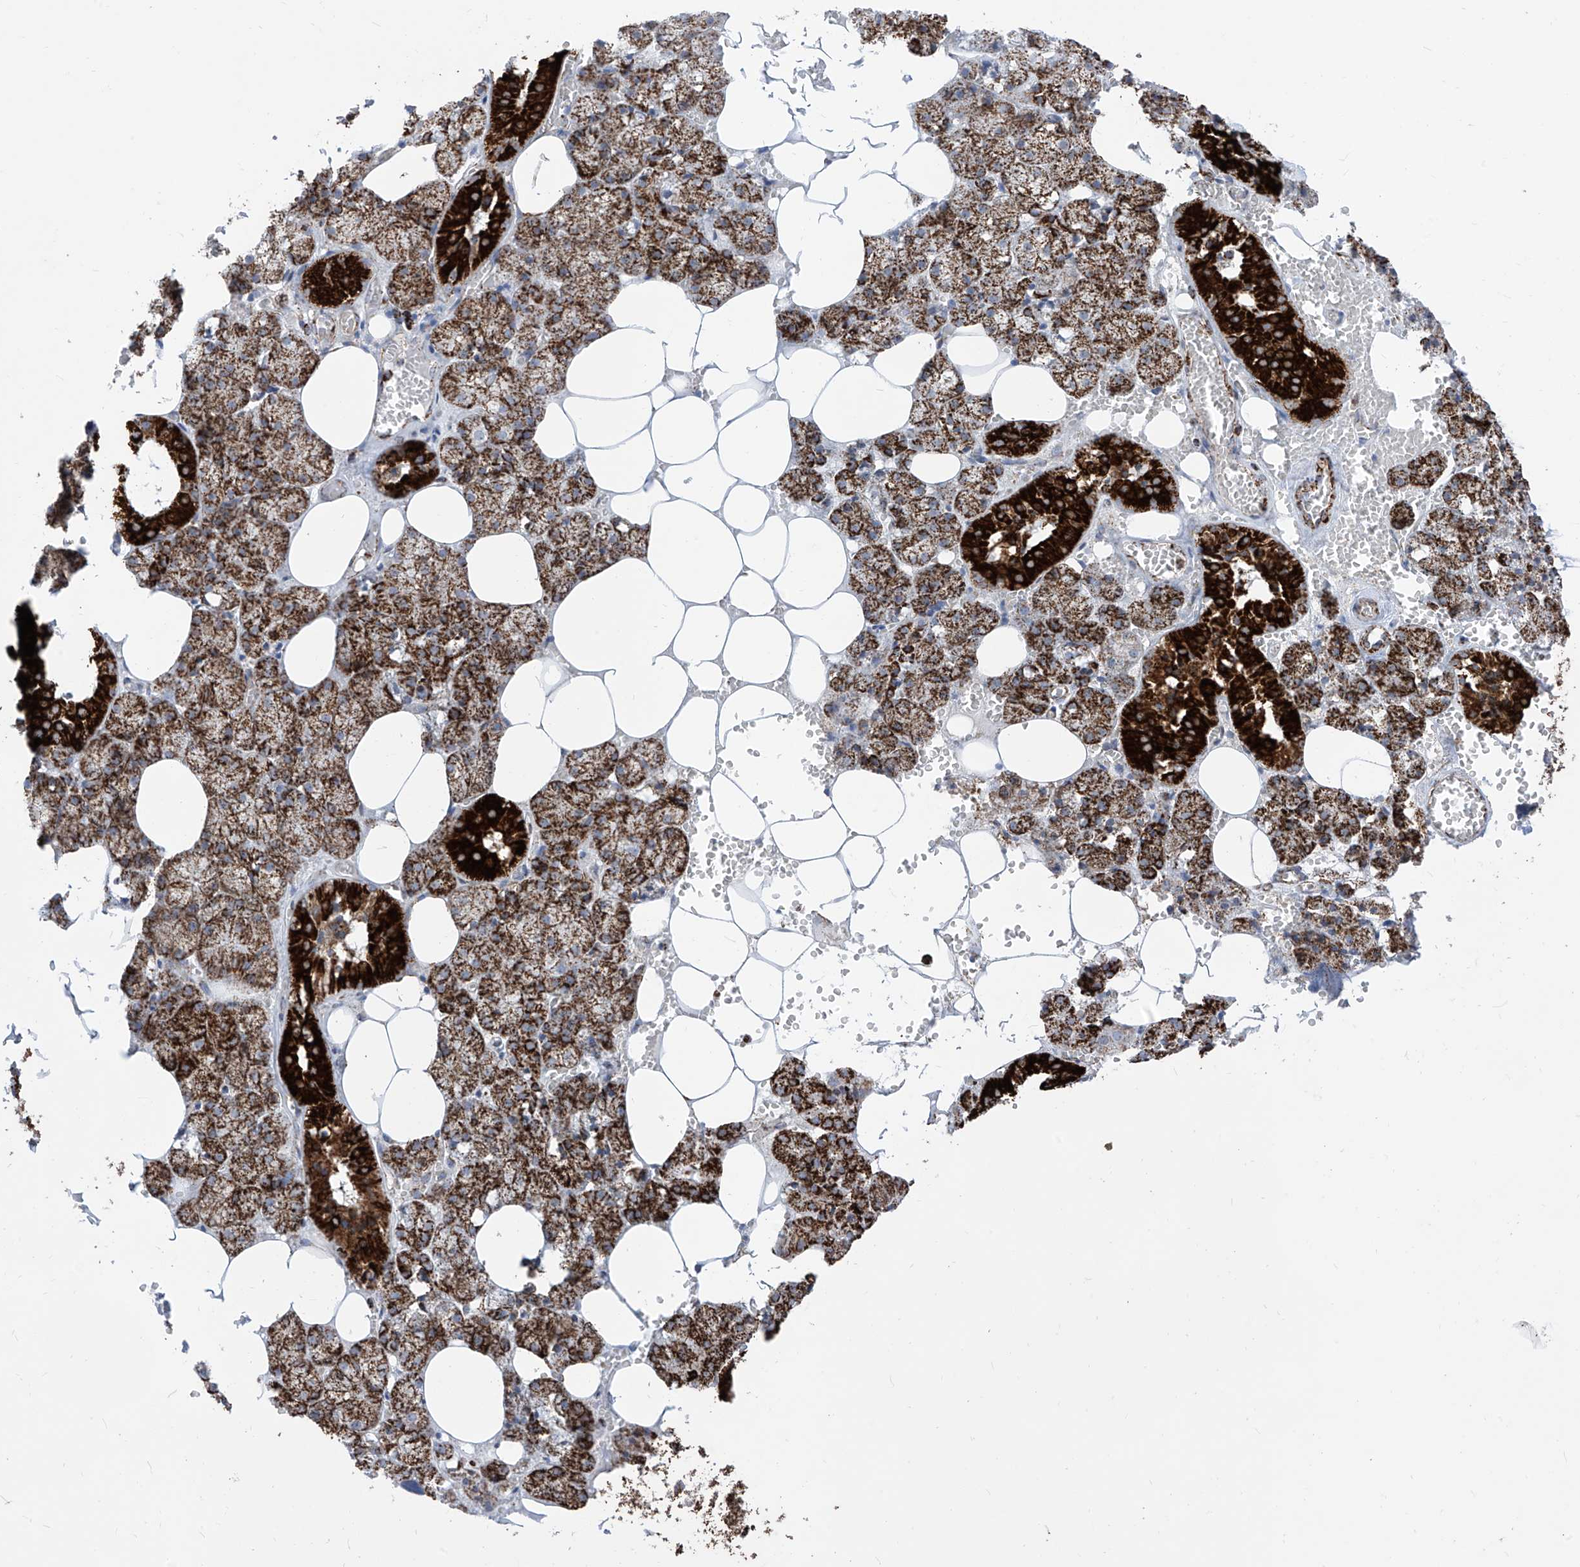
{"staining": {"intensity": "strong", "quantity": ">75%", "location": "cytoplasmic/membranous"}, "tissue": "salivary gland", "cell_type": "Glandular cells", "image_type": "normal", "snomed": [{"axis": "morphology", "description": "Normal tissue, NOS"}, {"axis": "topography", "description": "Salivary gland"}], "caption": "This photomicrograph shows IHC staining of unremarkable salivary gland, with high strong cytoplasmic/membranous expression in about >75% of glandular cells.", "gene": "COX5B", "patient": {"sex": "male", "age": 62}}